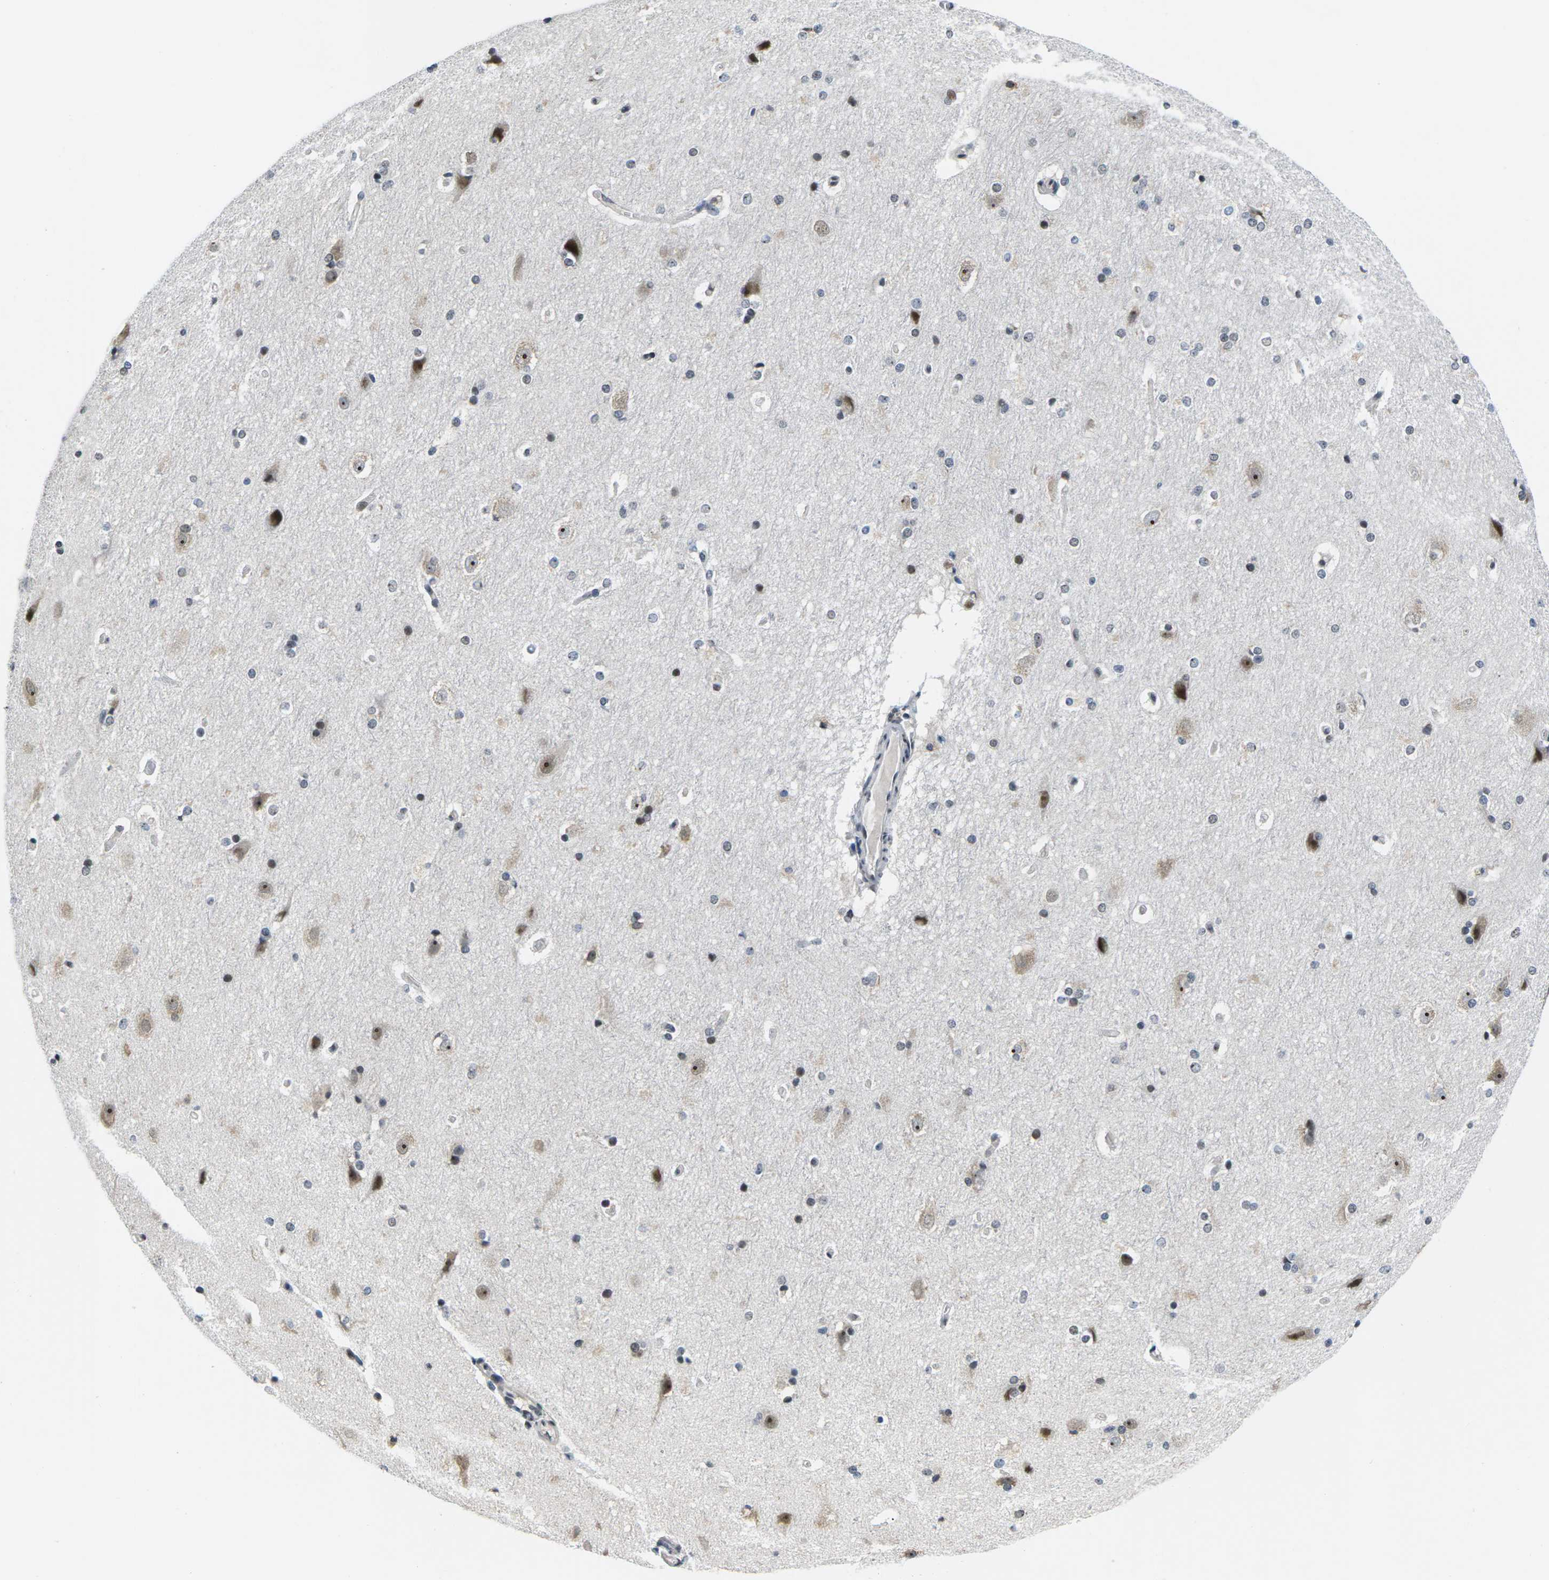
{"staining": {"intensity": "weak", "quantity": "<25%", "location": "nuclear"}, "tissue": "hippocampus", "cell_type": "Glial cells", "image_type": "normal", "snomed": [{"axis": "morphology", "description": "Normal tissue, NOS"}, {"axis": "topography", "description": "Hippocampus"}], "caption": "A micrograph of human hippocampus is negative for staining in glial cells. (Stains: DAB IHC with hematoxylin counter stain, Microscopy: brightfield microscopy at high magnification).", "gene": "NSRP1", "patient": {"sex": "female", "age": 19}}